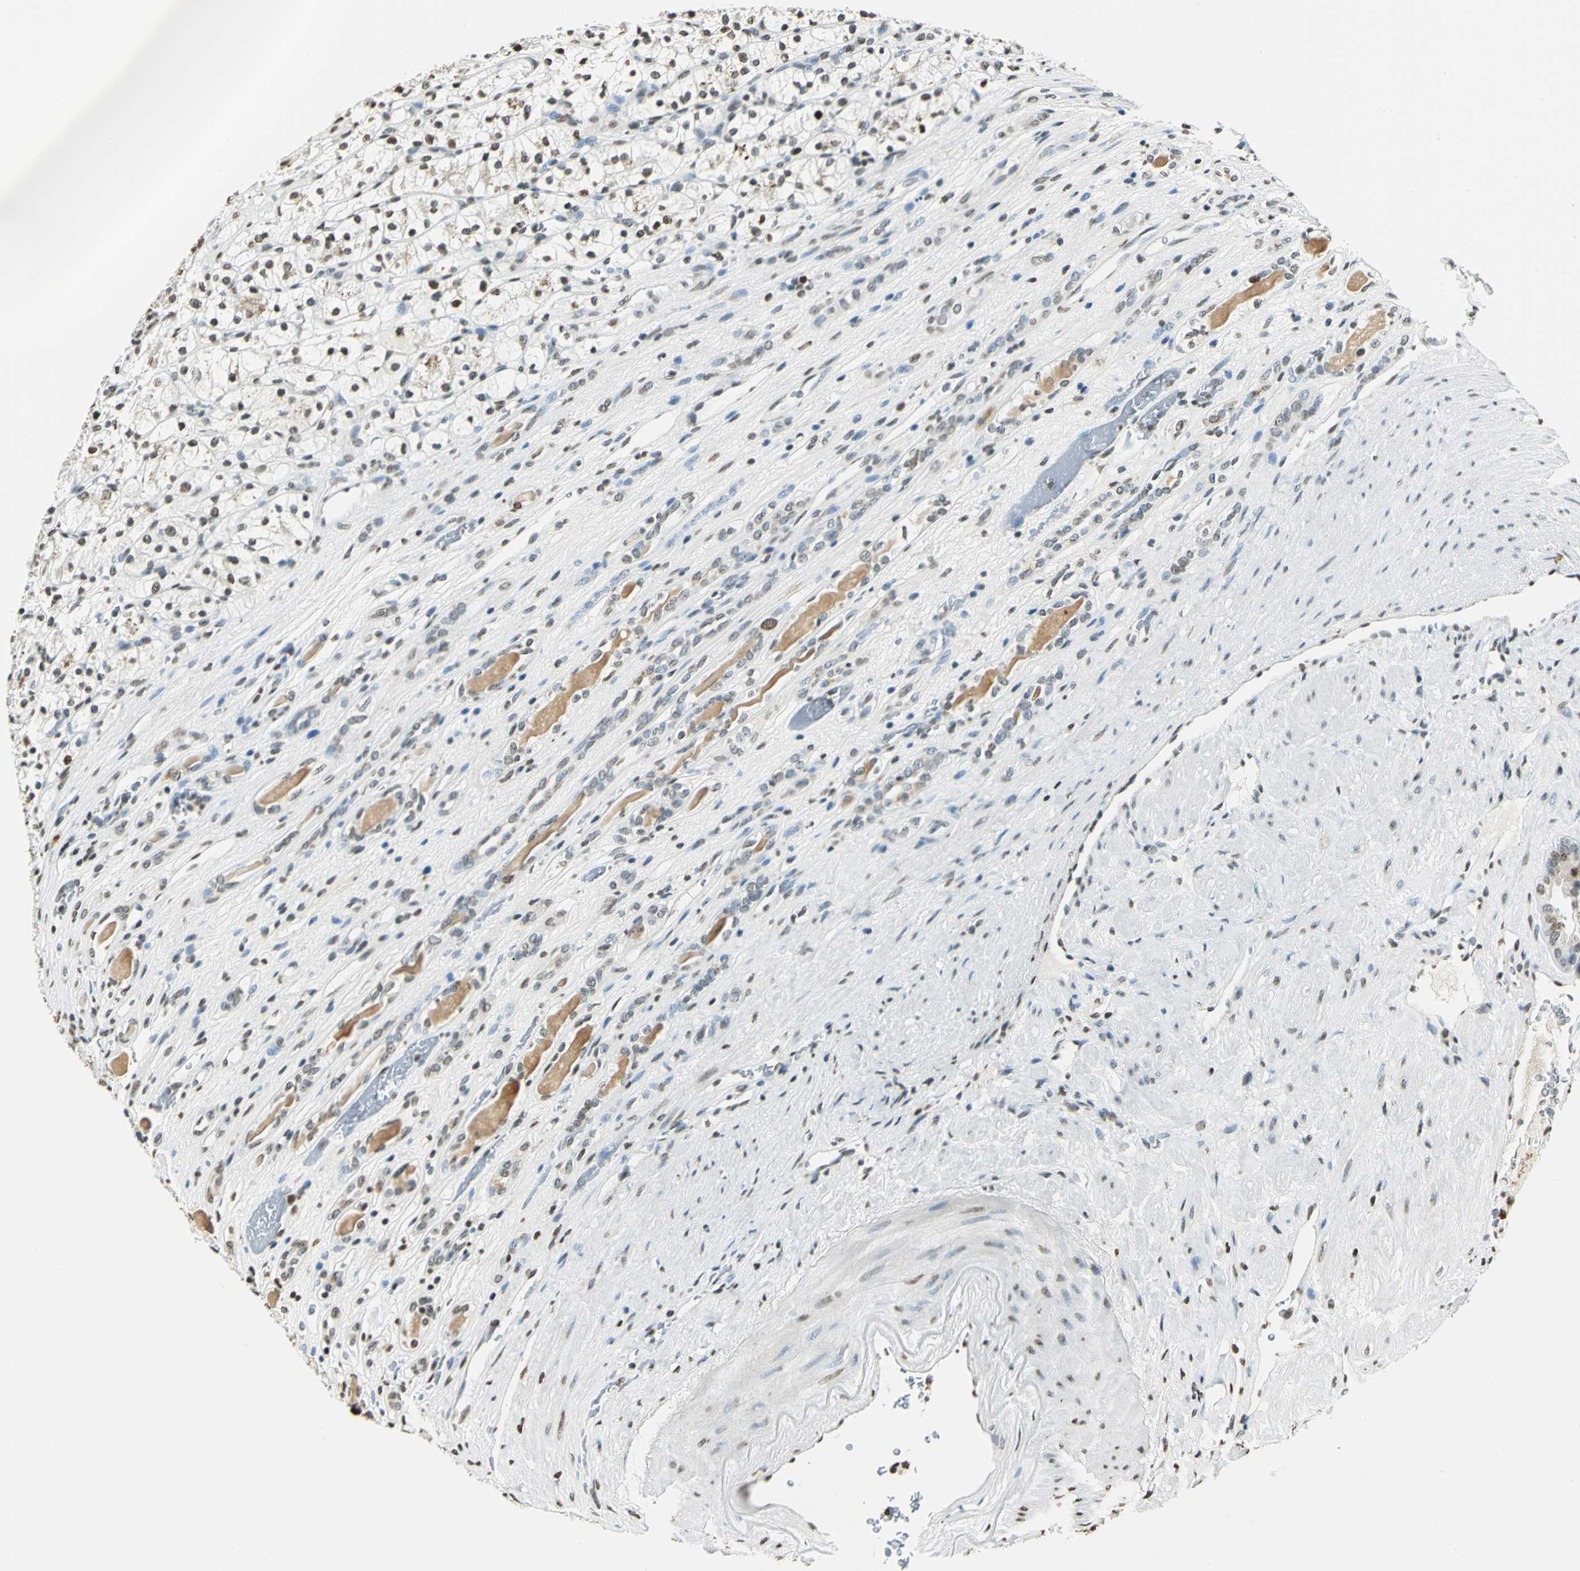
{"staining": {"intensity": "moderate", "quantity": ">75%", "location": "nuclear"}, "tissue": "renal cancer", "cell_type": "Tumor cells", "image_type": "cancer", "snomed": [{"axis": "morphology", "description": "Adenocarcinoma, NOS"}, {"axis": "topography", "description": "Kidney"}], "caption": "Renal adenocarcinoma was stained to show a protein in brown. There is medium levels of moderate nuclear staining in about >75% of tumor cells. The staining was performed using DAB (3,3'-diaminobenzidine), with brown indicating positive protein expression. Nuclei are stained blue with hematoxylin.", "gene": "MCM4", "patient": {"sex": "female", "age": 60}}